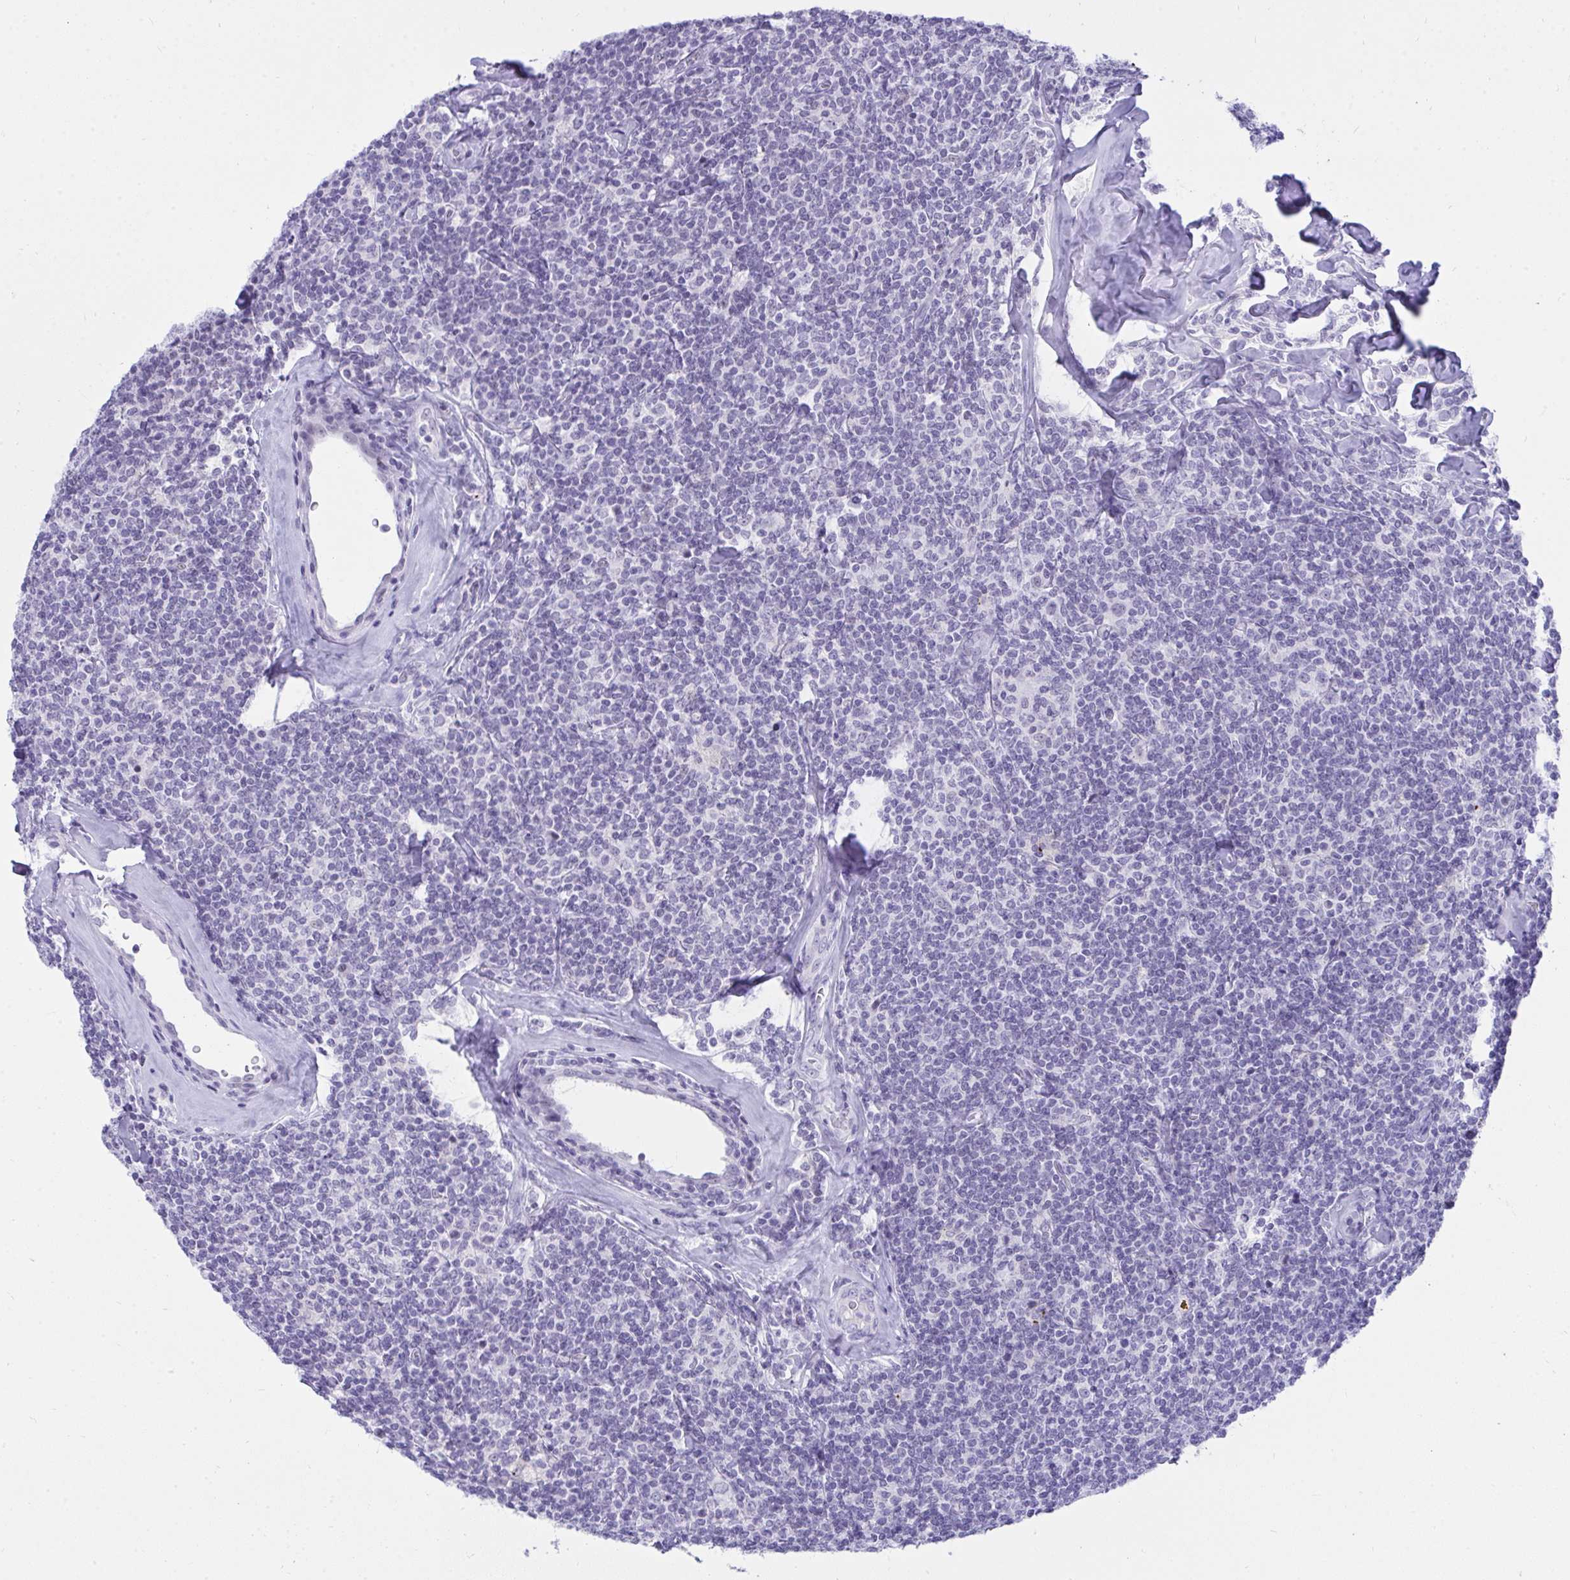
{"staining": {"intensity": "negative", "quantity": "none", "location": "none"}, "tissue": "lymphoma", "cell_type": "Tumor cells", "image_type": "cancer", "snomed": [{"axis": "morphology", "description": "Malignant lymphoma, non-Hodgkin's type, Low grade"}, {"axis": "topography", "description": "Lymph node"}], "caption": "A high-resolution histopathology image shows immunohistochemistry staining of lymphoma, which shows no significant expression in tumor cells.", "gene": "OR5F1", "patient": {"sex": "female", "age": 56}}